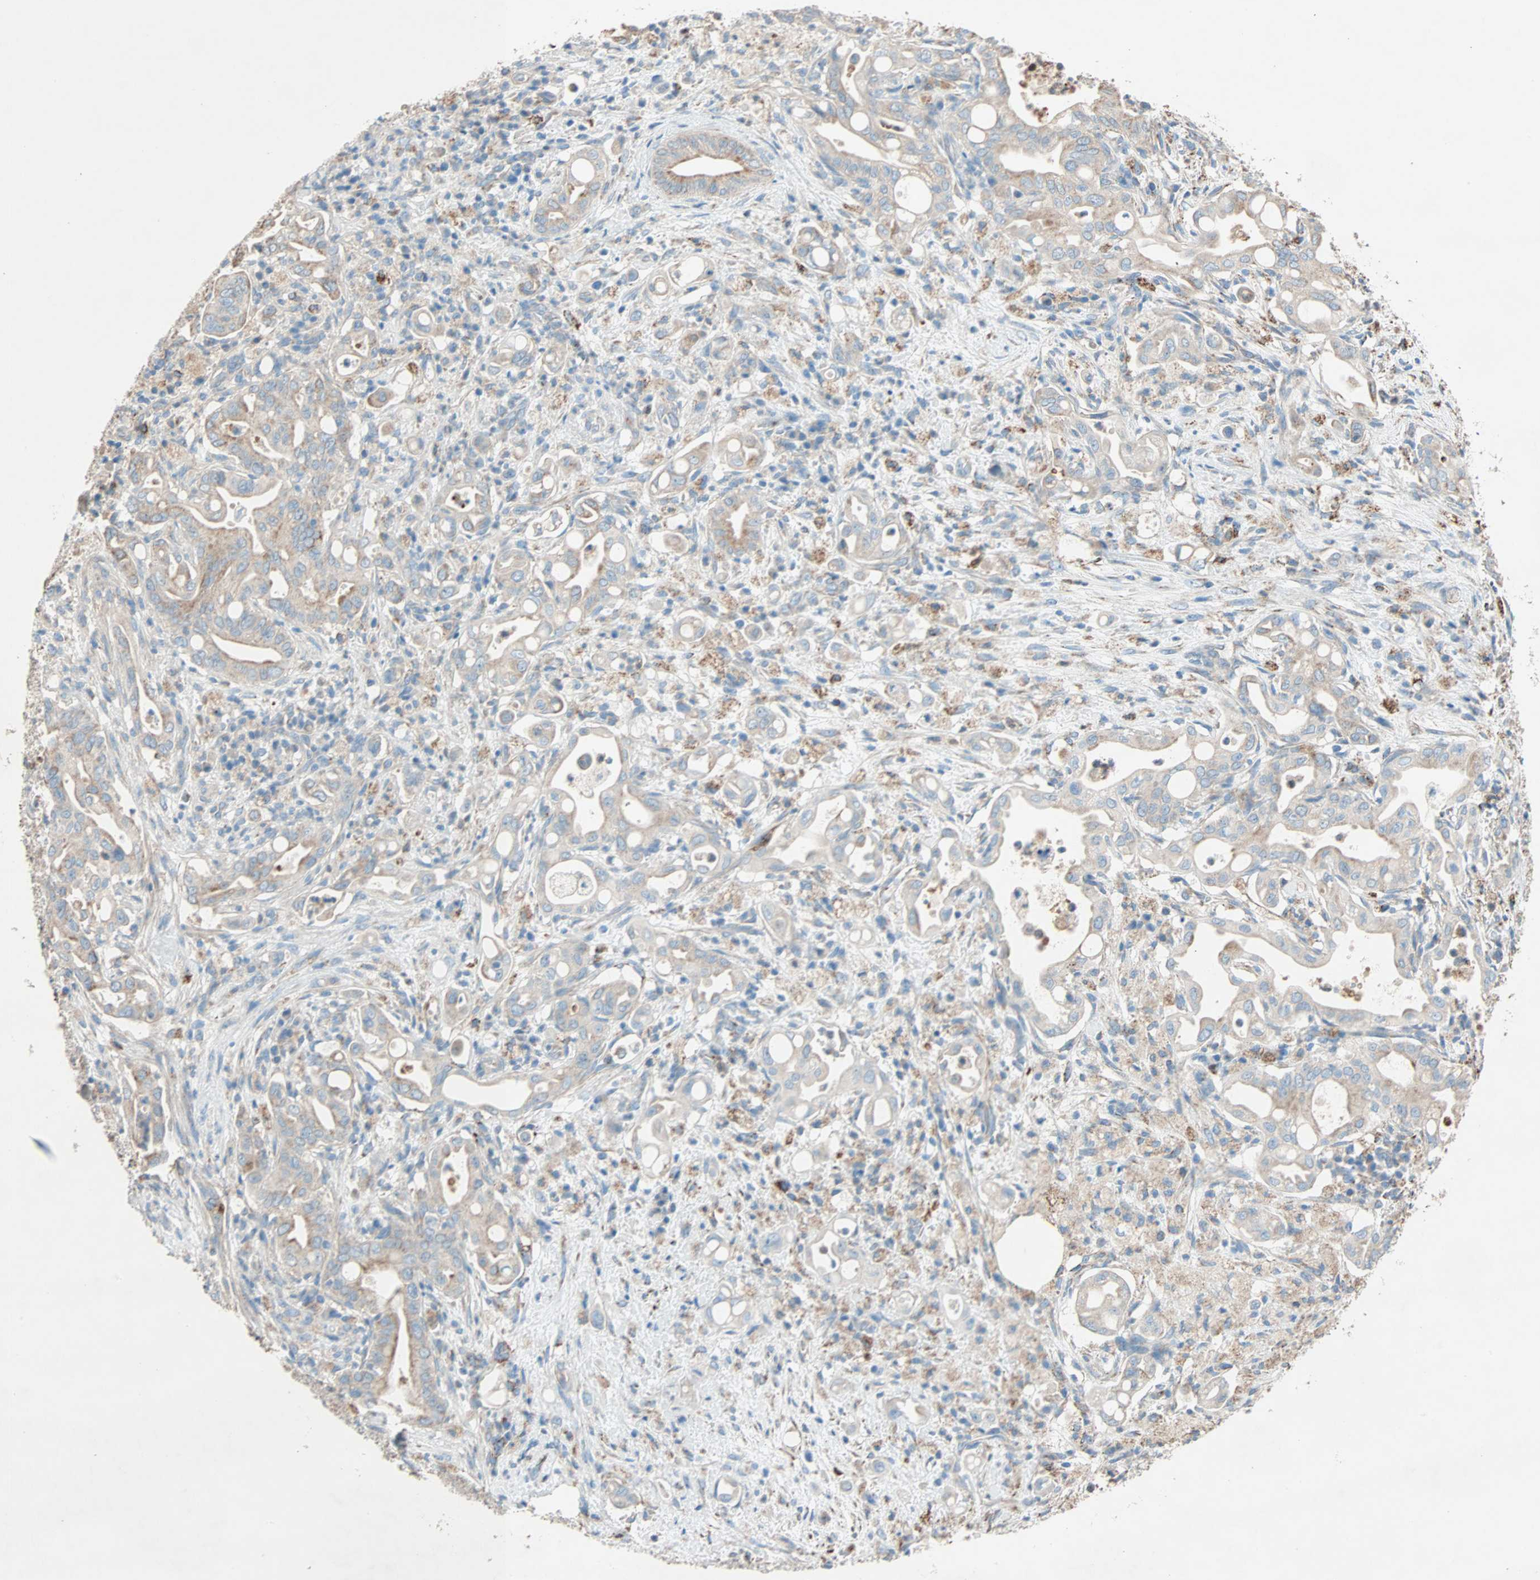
{"staining": {"intensity": "moderate", "quantity": ">75%", "location": "cytoplasmic/membranous"}, "tissue": "liver cancer", "cell_type": "Tumor cells", "image_type": "cancer", "snomed": [{"axis": "morphology", "description": "Cholangiocarcinoma"}, {"axis": "topography", "description": "Liver"}], "caption": "This is a histology image of immunohistochemistry staining of liver cancer, which shows moderate expression in the cytoplasmic/membranous of tumor cells.", "gene": "LY6G6F", "patient": {"sex": "female", "age": 68}}